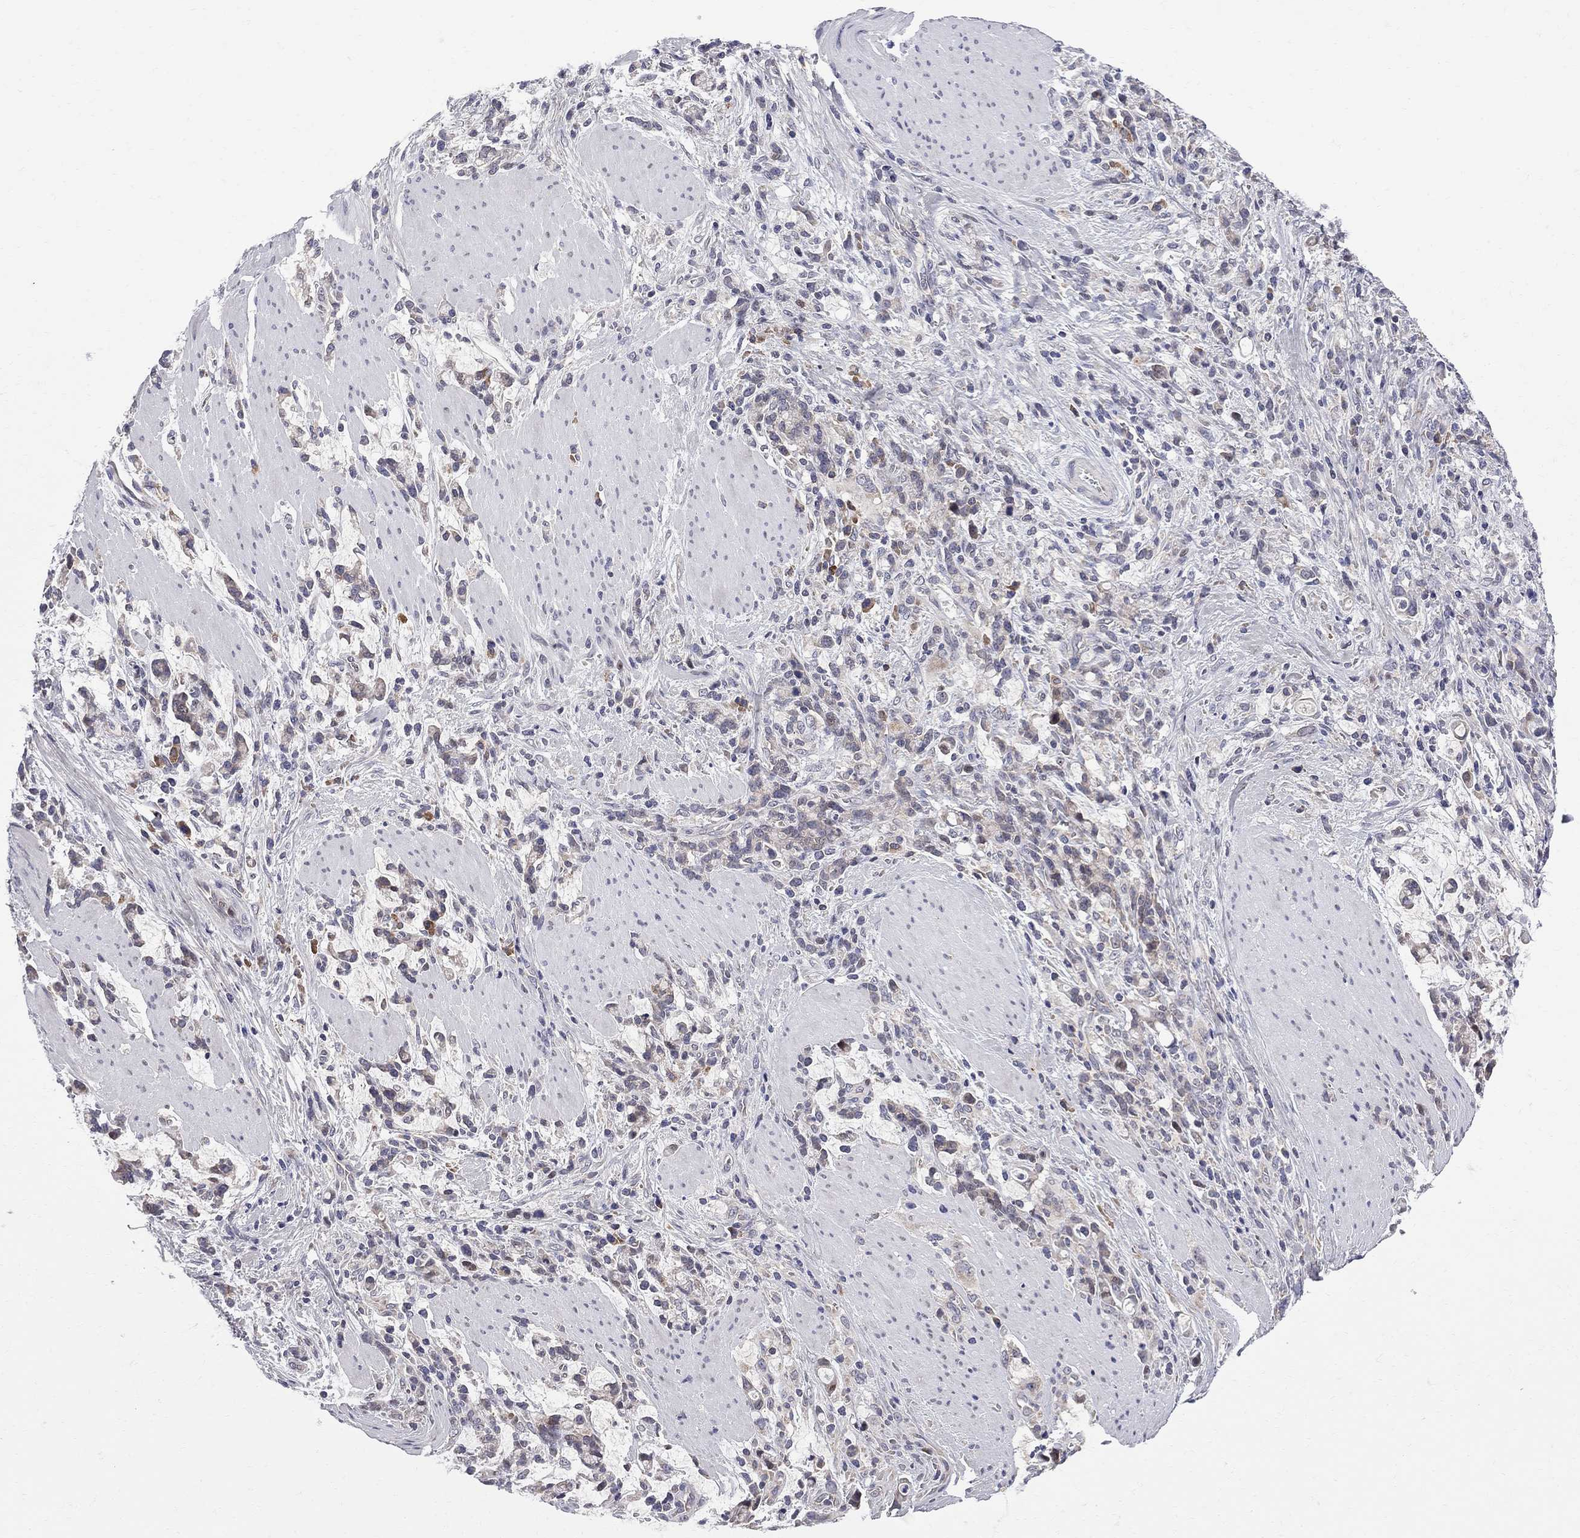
{"staining": {"intensity": "weak", "quantity": "<25%", "location": "cytoplasmic/membranous"}, "tissue": "stomach cancer", "cell_type": "Tumor cells", "image_type": "cancer", "snomed": [{"axis": "morphology", "description": "Adenocarcinoma, NOS"}, {"axis": "topography", "description": "Stomach"}], "caption": "Protein analysis of stomach adenocarcinoma reveals no significant expression in tumor cells.", "gene": "CNOT11", "patient": {"sex": "female", "age": 57}}